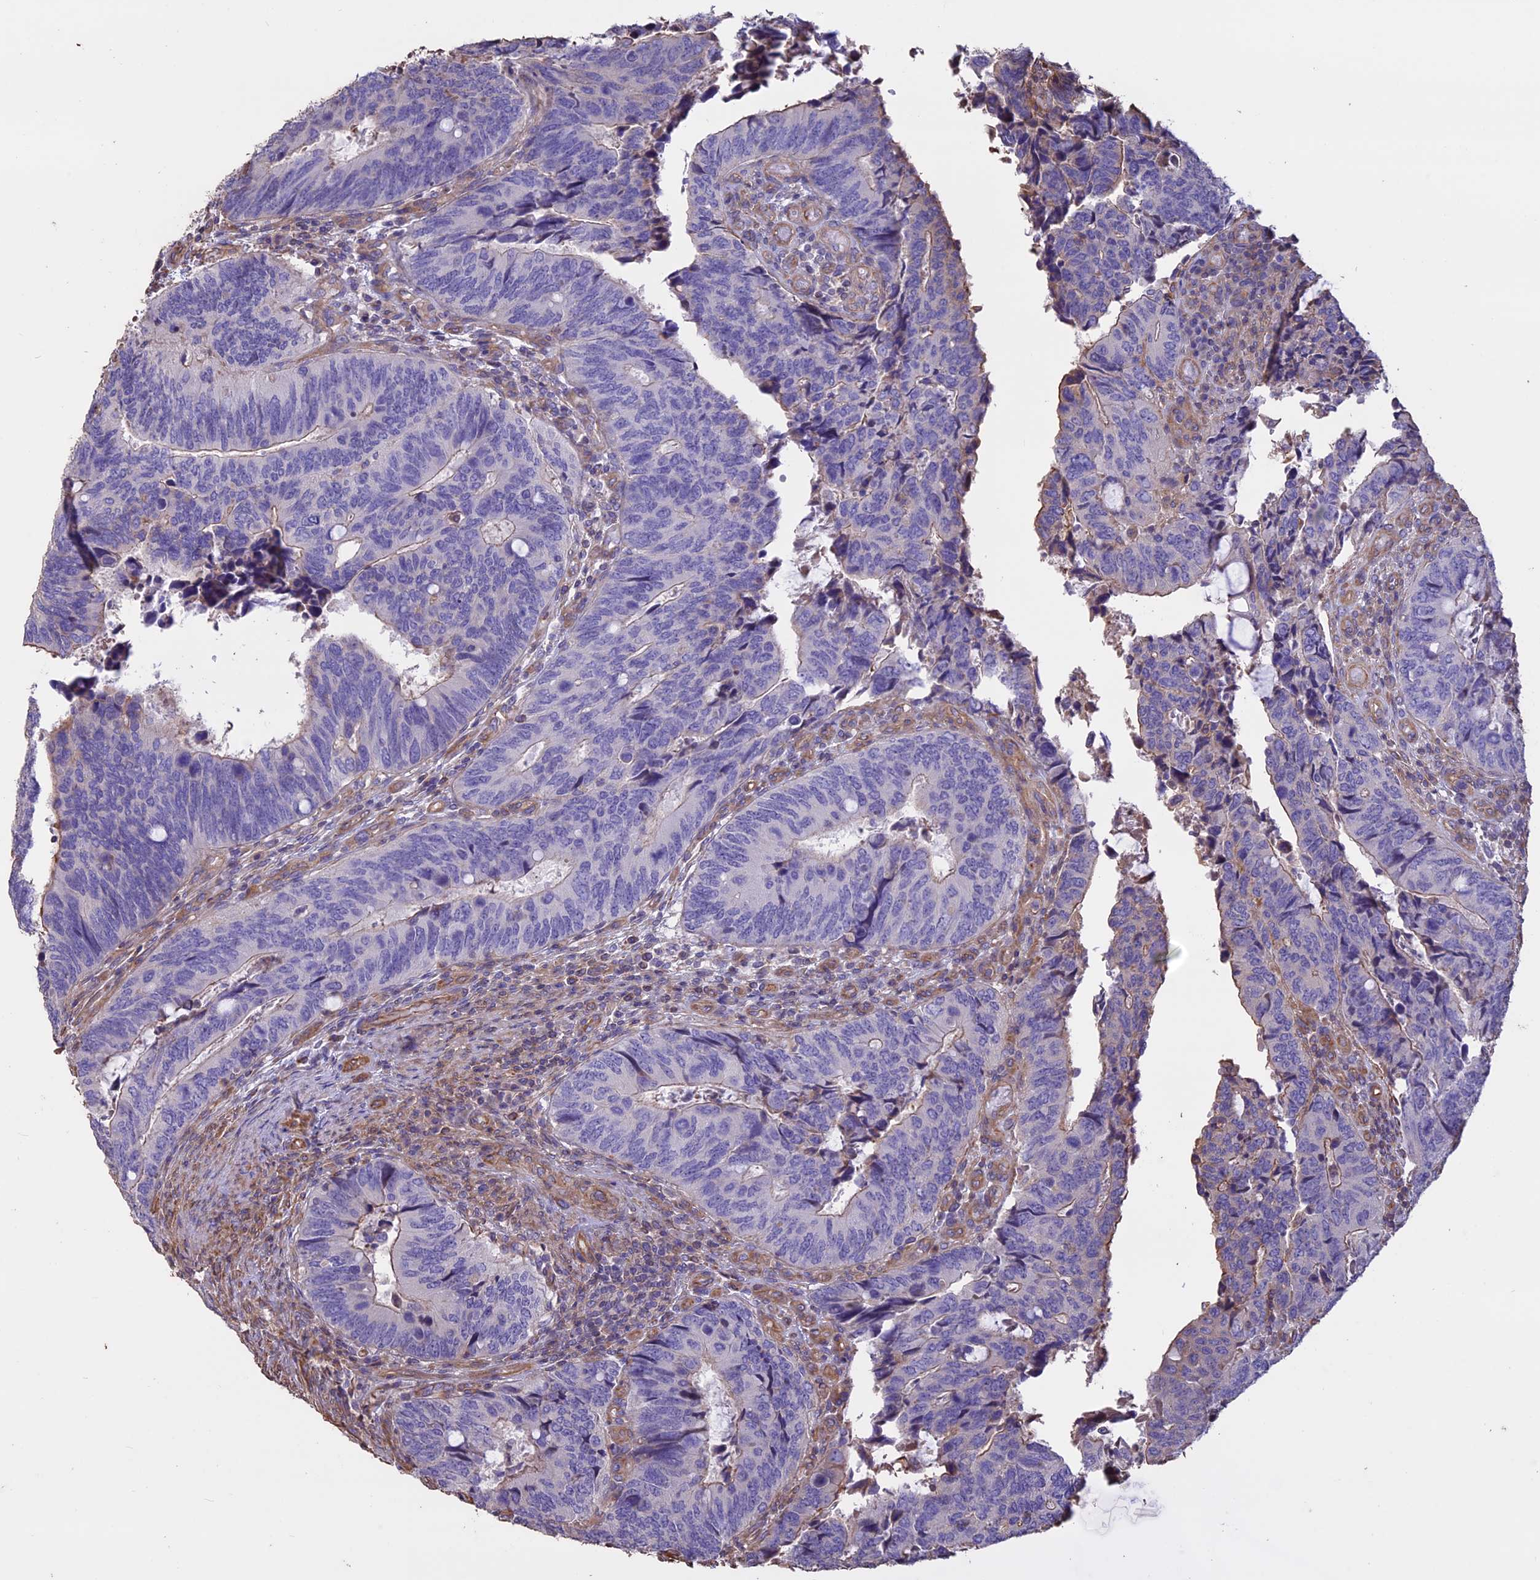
{"staining": {"intensity": "weak", "quantity": "<25%", "location": "cytoplasmic/membranous"}, "tissue": "colorectal cancer", "cell_type": "Tumor cells", "image_type": "cancer", "snomed": [{"axis": "morphology", "description": "Adenocarcinoma, NOS"}, {"axis": "topography", "description": "Colon"}], "caption": "DAB (3,3'-diaminobenzidine) immunohistochemical staining of human colorectal cancer (adenocarcinoma) exhibits no significant staining in tumor cells.", "gene": "CCDC148", "patient": {"sex": "male", "age": 87}}